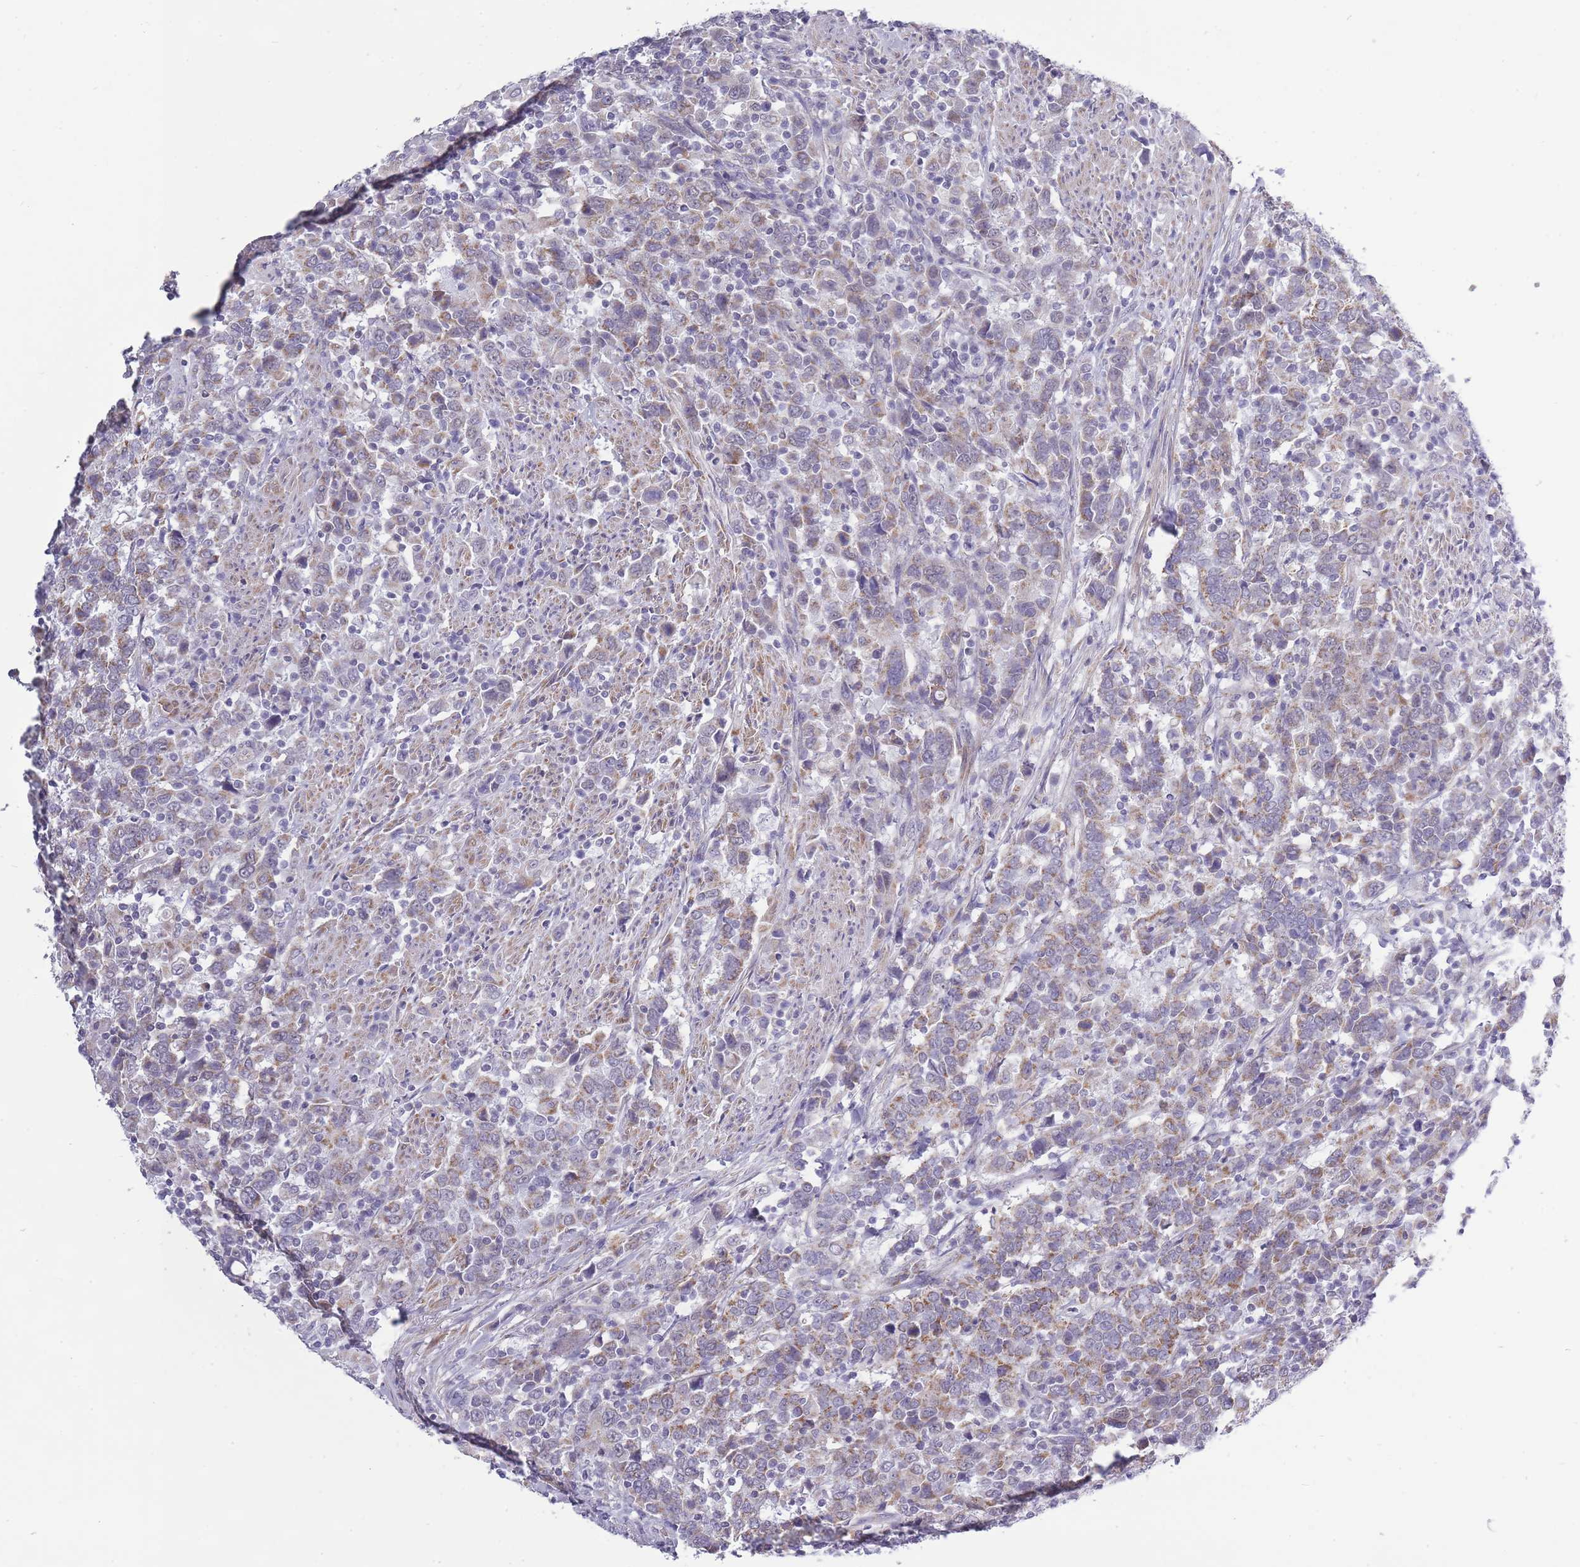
{"staining": {"intensity": "moderate", "quantity": "25%-75%", "location": "cytoplasmic/membranous"}, "tissue": "urothelial cancer", "cell_type": "Tumor cells", "image_type": "cancer", "snomed": [{"axis": "morphology", "description": "Urothelial carcinoma, High grade"}, {"axis": "topography", "description": "Urinary bladder"}], "caption": "This histopathology image reveals urothelial carcinoma (high-grade) stained with immunohistochemistry to label a protein in brown. The cytoplasmic/membranous of tumor cells show moderate positivity for the protein. Nuclei are counter-stained blue.", "gene": "ZBTB24", "patient": {"sex": "male", "age": 61}}